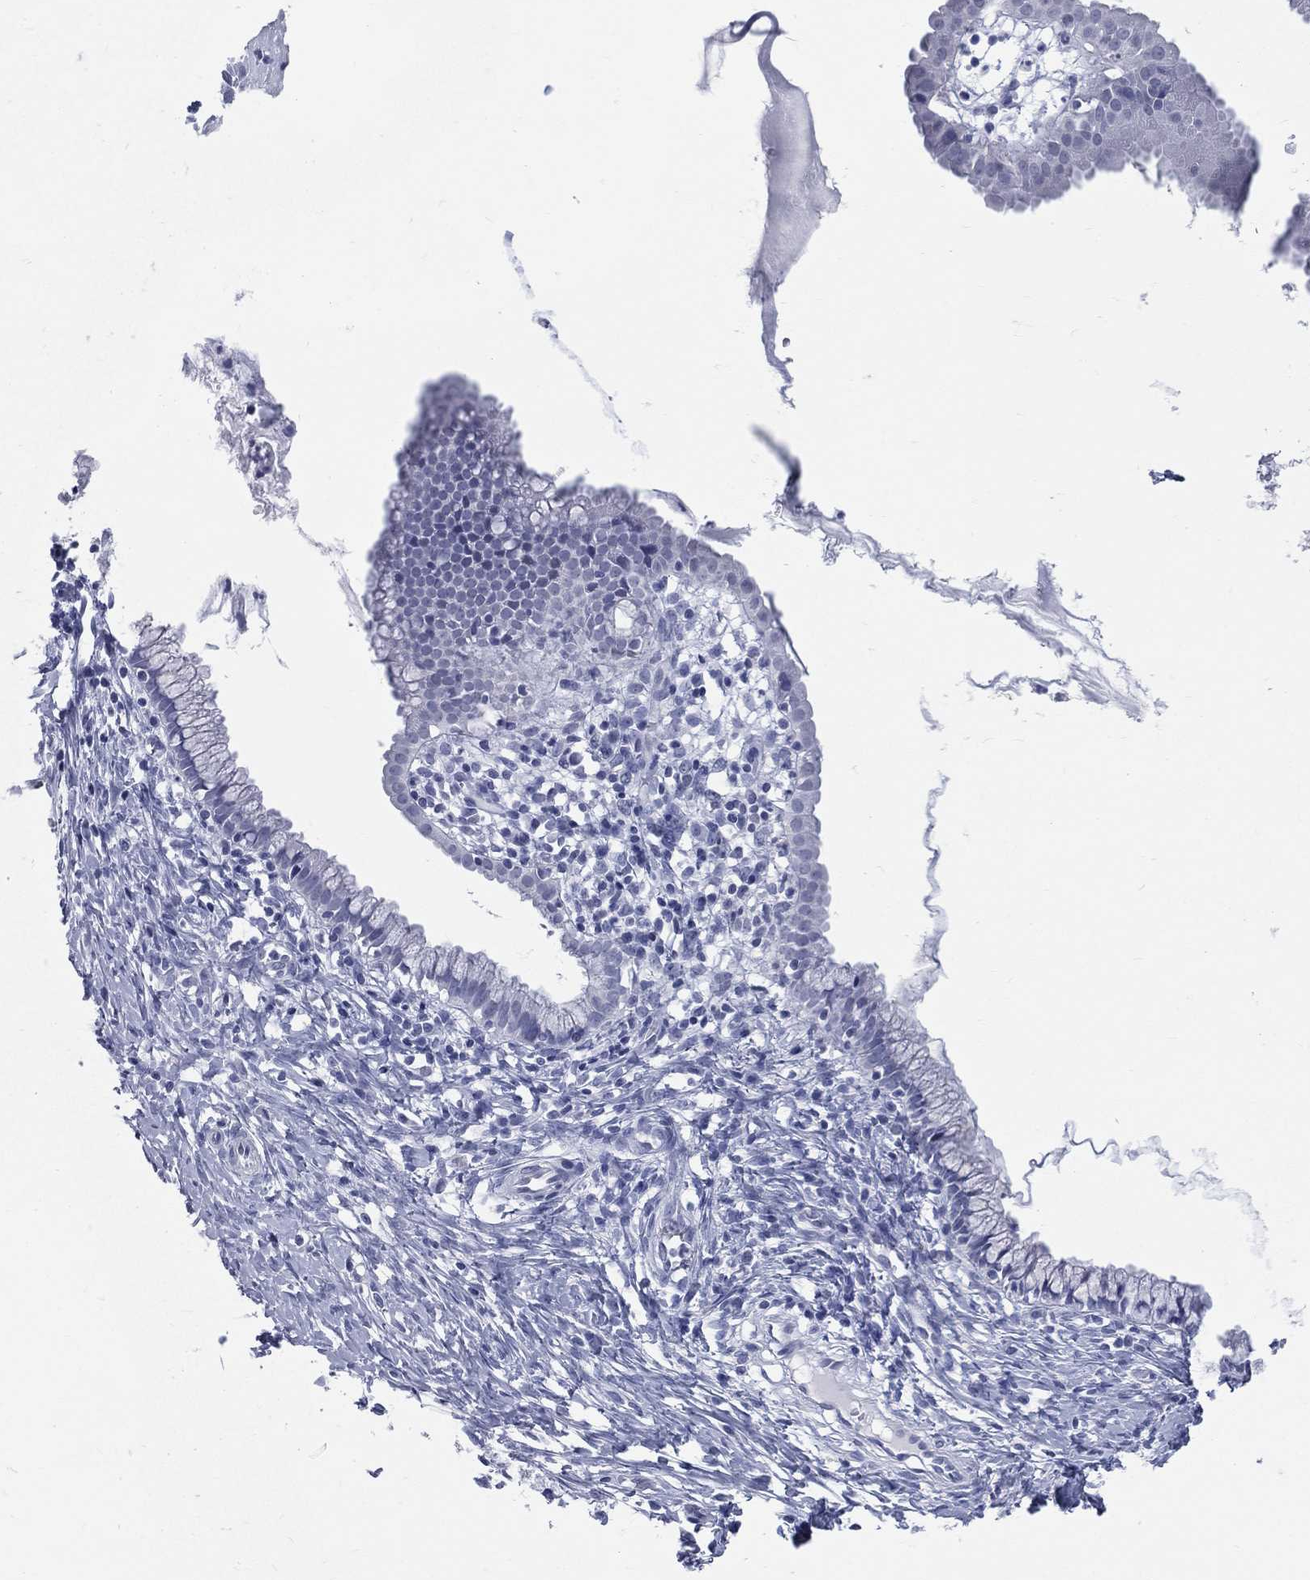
{"staining": {"intensity": "negative", "quantity": "none", "location": "none"}, "tissue": "cervix", "cell_type": "Glandular cells", "image_type": "normal", "snomed": [{"axis": "morphology", "description": "Normal tissue, NOS"}, {"axis": "topography", "description": "Cervix"}], "caption": "Glandular cells show no significant positivity in unremarkable cervix.", "gene": "MLLT10", "patient": {"sex": "female", "age": 39}}